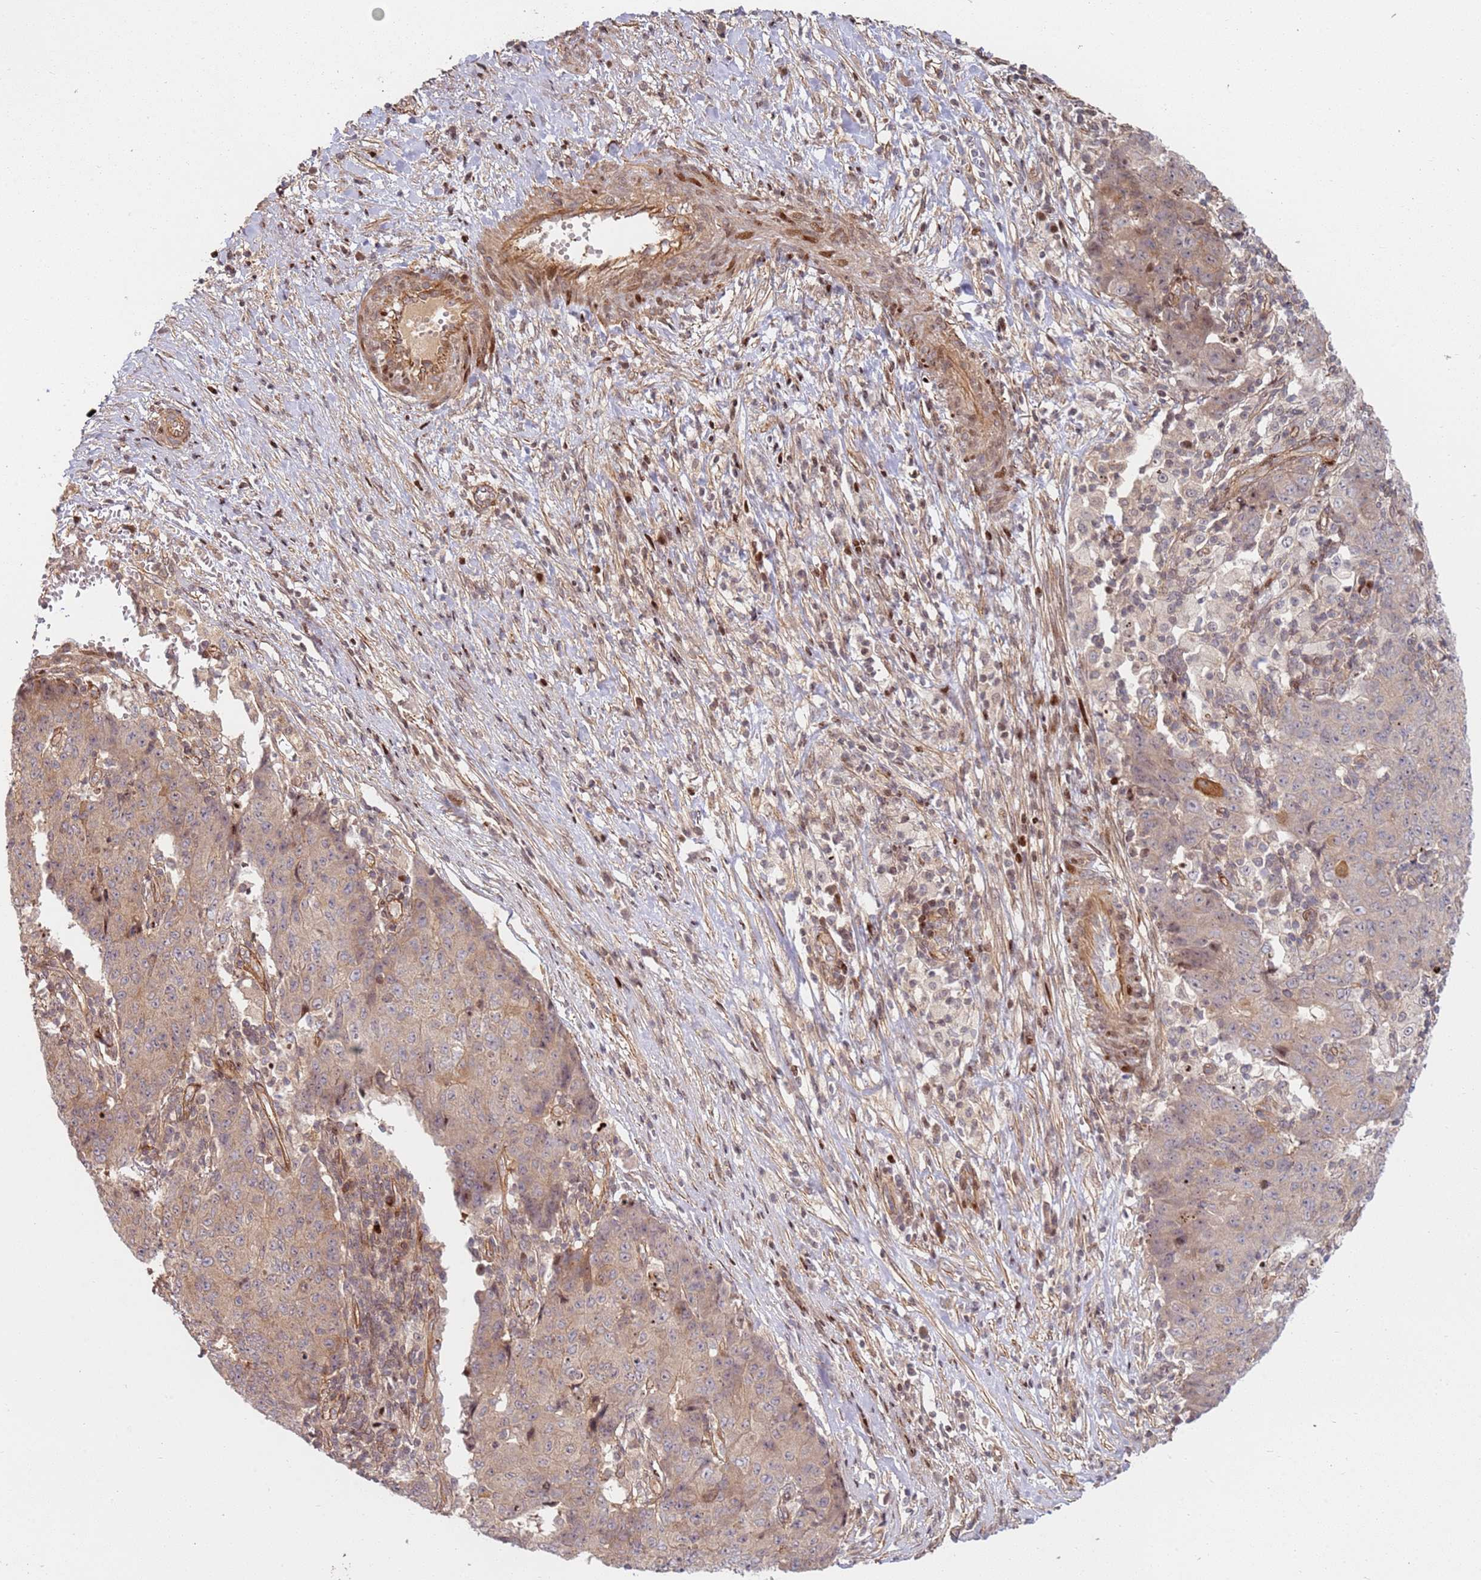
{"staining": {"intensity": "weak", "quantity": "<25%", "location": "cytoplasmic/membranous"}, "tissue": "ovarian cancer", "cell_type": "Tumor cells", "image_type": "cancer", "snomed": [{"axis": "morphology", "description": "Carcinoma, endometroid"}, {"axis": "topography", "description": "Ovary"}], "caption": "There is no significant staining in tumor cells of ovarian endometroid carcinoma.", "gene": "TMEM233", "patient": {"sex": "female", "age": 42}}